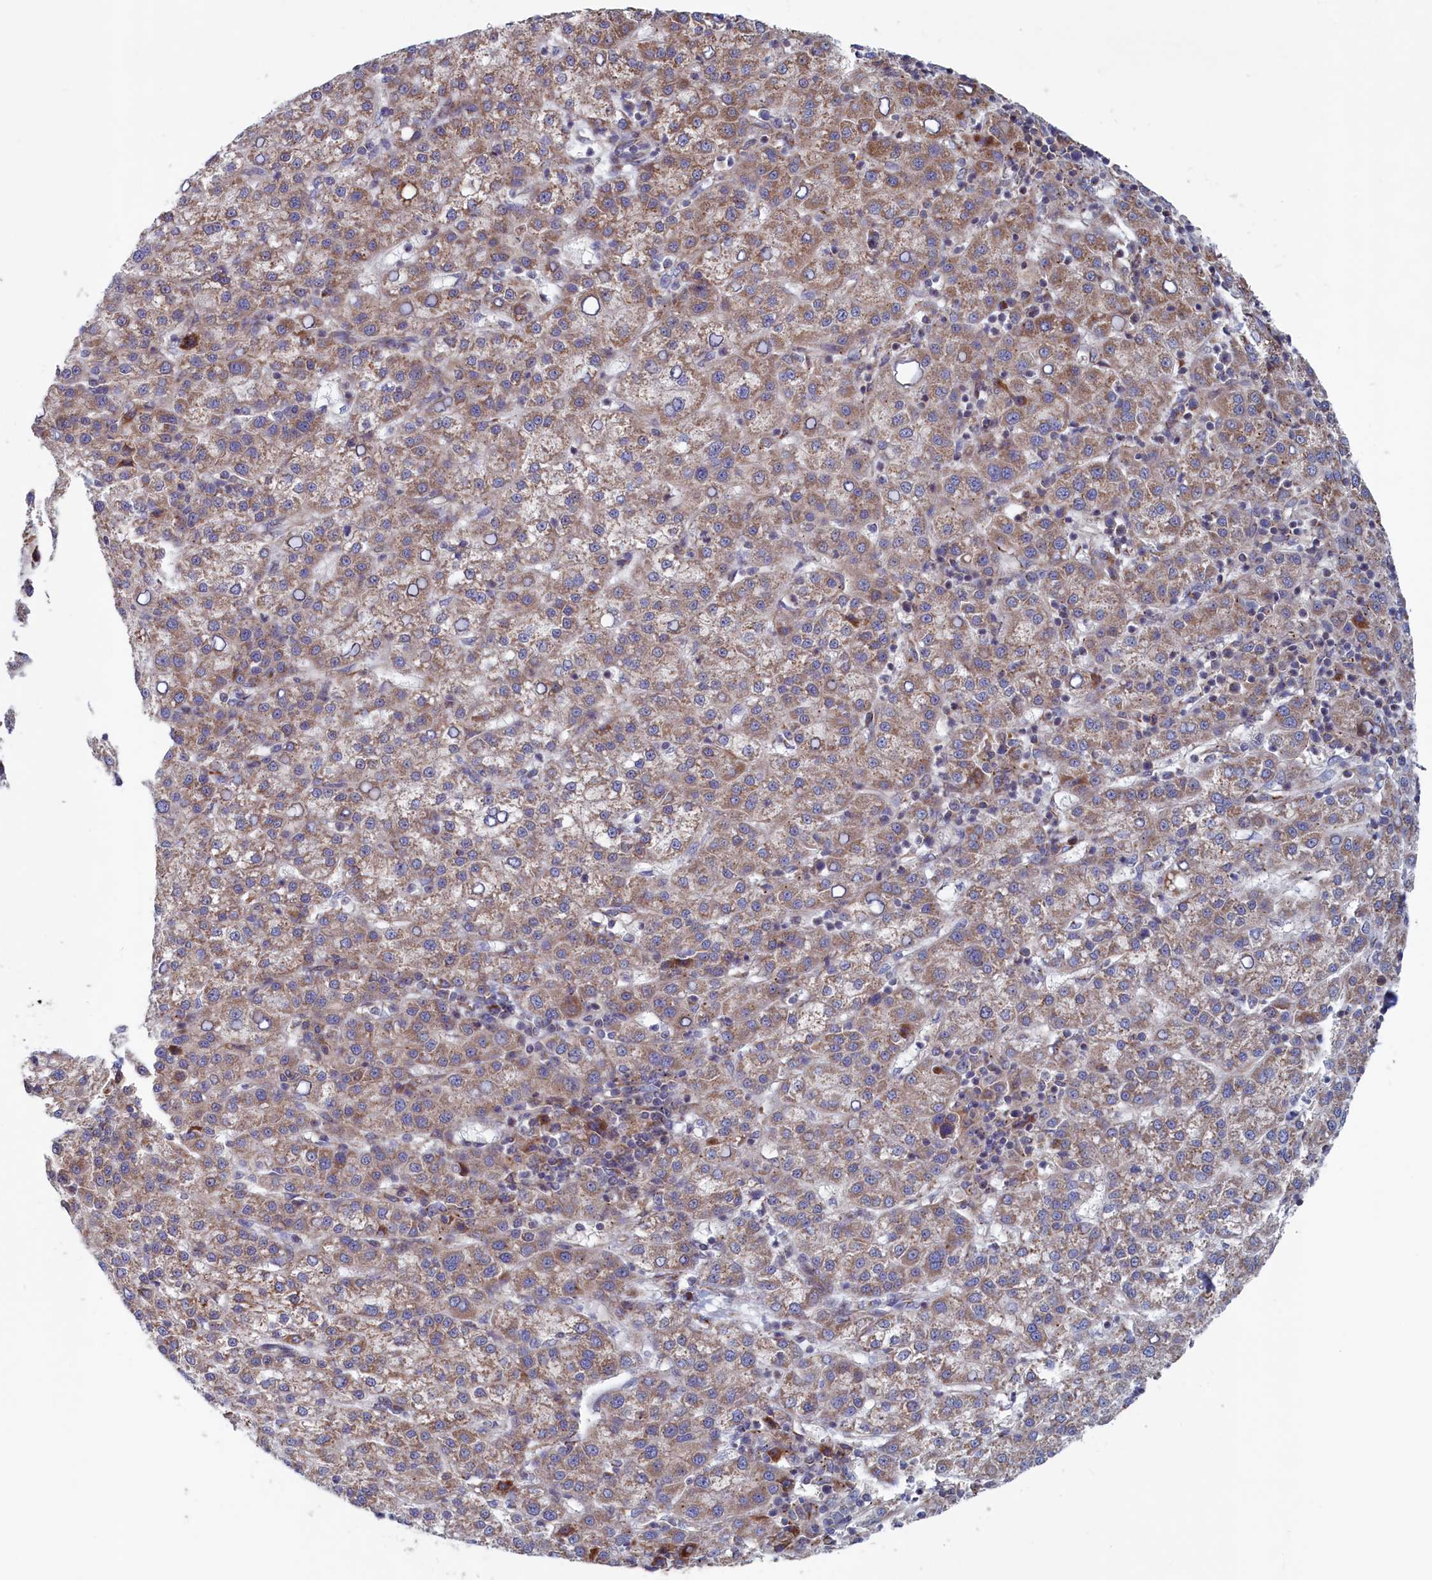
{"staining": {"intensity": "weak", "quantity": "25%-75%", "location": "cytoplasmic/membranous"}, "tissue": "liver cancer", "cell_type": "Tumor cells", "image_type": "cancer", "snomed": [{"axis": "morphology", "description": "Carcinoma, Hepatocellular, NOS"}, {"axis": "topography", "description": "Liver"}], "caption": "Immunohistochemistry of liver hepatocellular carcinoma demonstrates low levels of weak cytoplasmic/membranous positivity in about 25%-75% of tumor cells.", "gene": "MTFMT", "patient": {"sex": "female", "age": 58}}